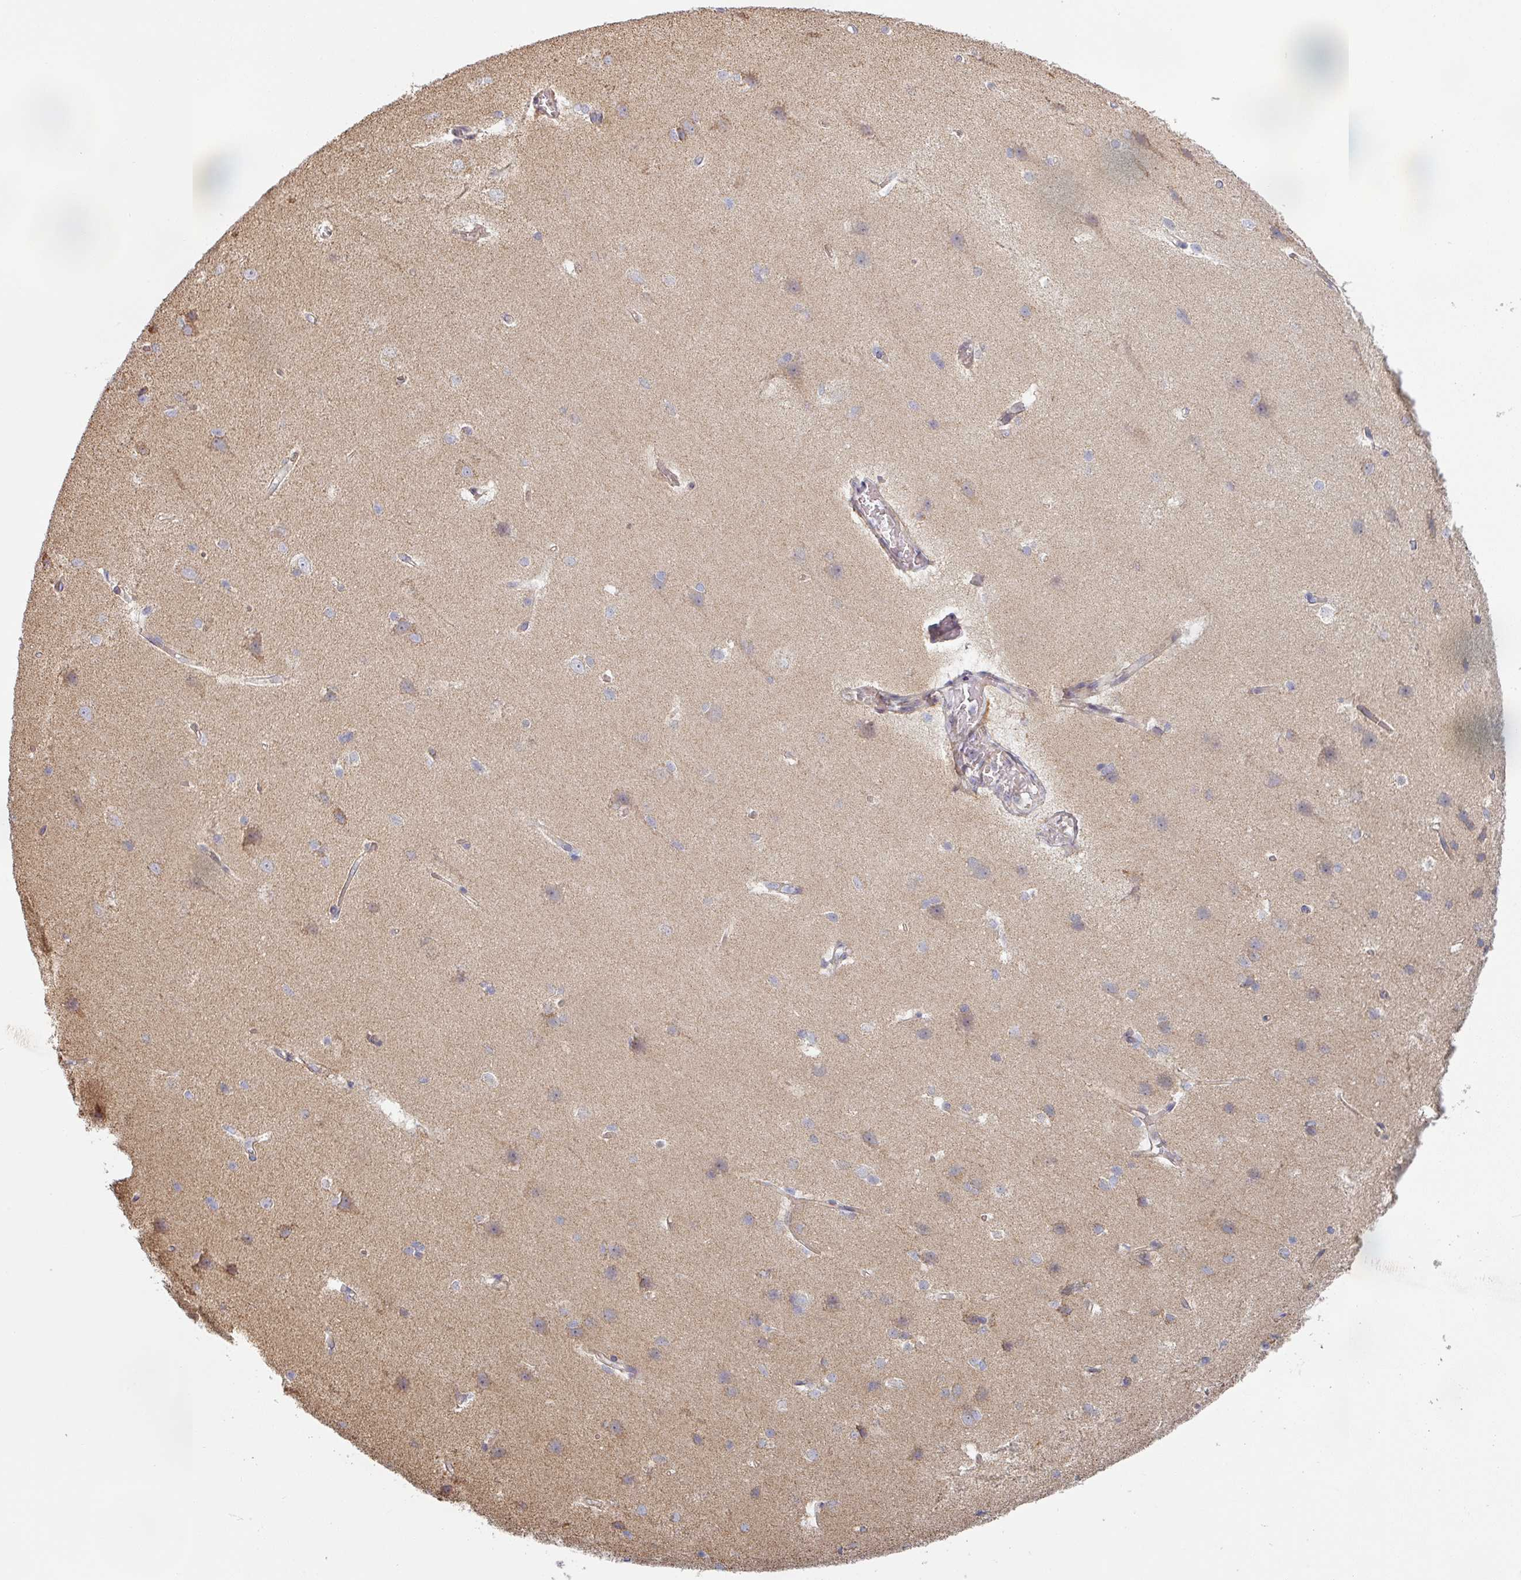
{"staining": {"intensity": "weak", "quantity": ">75%", "location": "cytoplasmic/membranous"}, "tissue": "cerebral cortex", "cell_type": "Endothelial cells", "image_type": "normal", "snomed": [{"axis": "morphology", "description": "Normal tissue, NOS"}, {"axis": "topography", "description": "Cerebral cortex"}], "caption": "An image showing weak cytoplasmic/membranous positivity in approximately >75% of endothelial cells in normal cerebral cortex, as visualized by brown immunohistochemical staining.", "gene": "PLEKHJ1", "patient": {"sex": "male", "age": 37}}